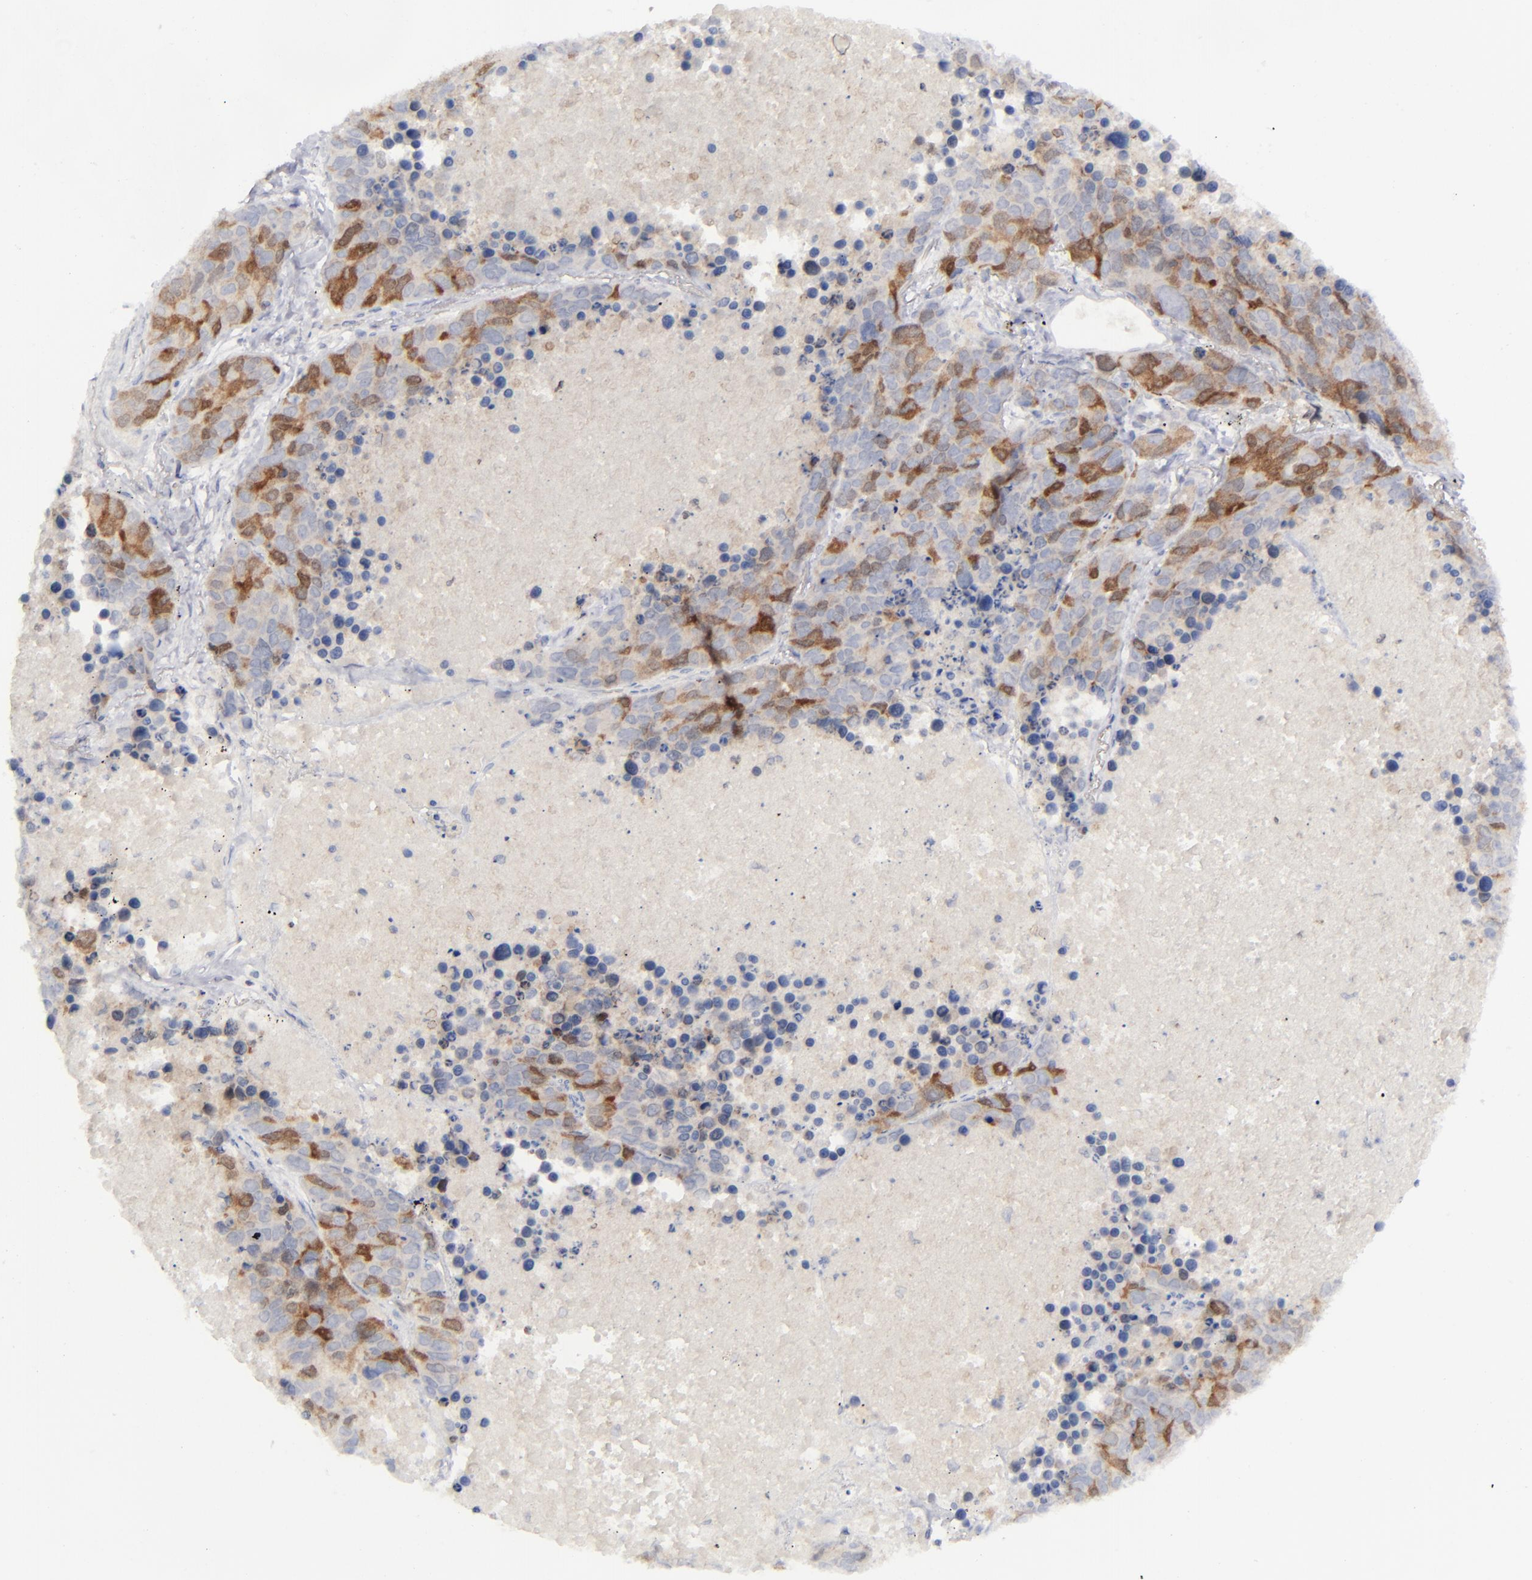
{"staining": {"intensity": "moderate", "quantity": "25%-75%", "location": "cytoplasmic/membranous,nuclear"}, "tissue": "lung cancer", "cell_type": "Tumor cells", "image_type": "cancer", "snomed": [{"axis": "morphology", "description": "Carcinoid, malignant, NOS"}, {"axis": "topography", "description": "Lung"}], "caption": "DAB (3,3'-diaminobenzidine) immunohistochemical staining of human malignant carcinoid (lung) demonstrates moderate cytoplasmic/membranous and nuclear protein positivity in about 25%-75% of tumor cells.", "gene": "AURKA", "patient": {"sex": "male", "age": 60}}